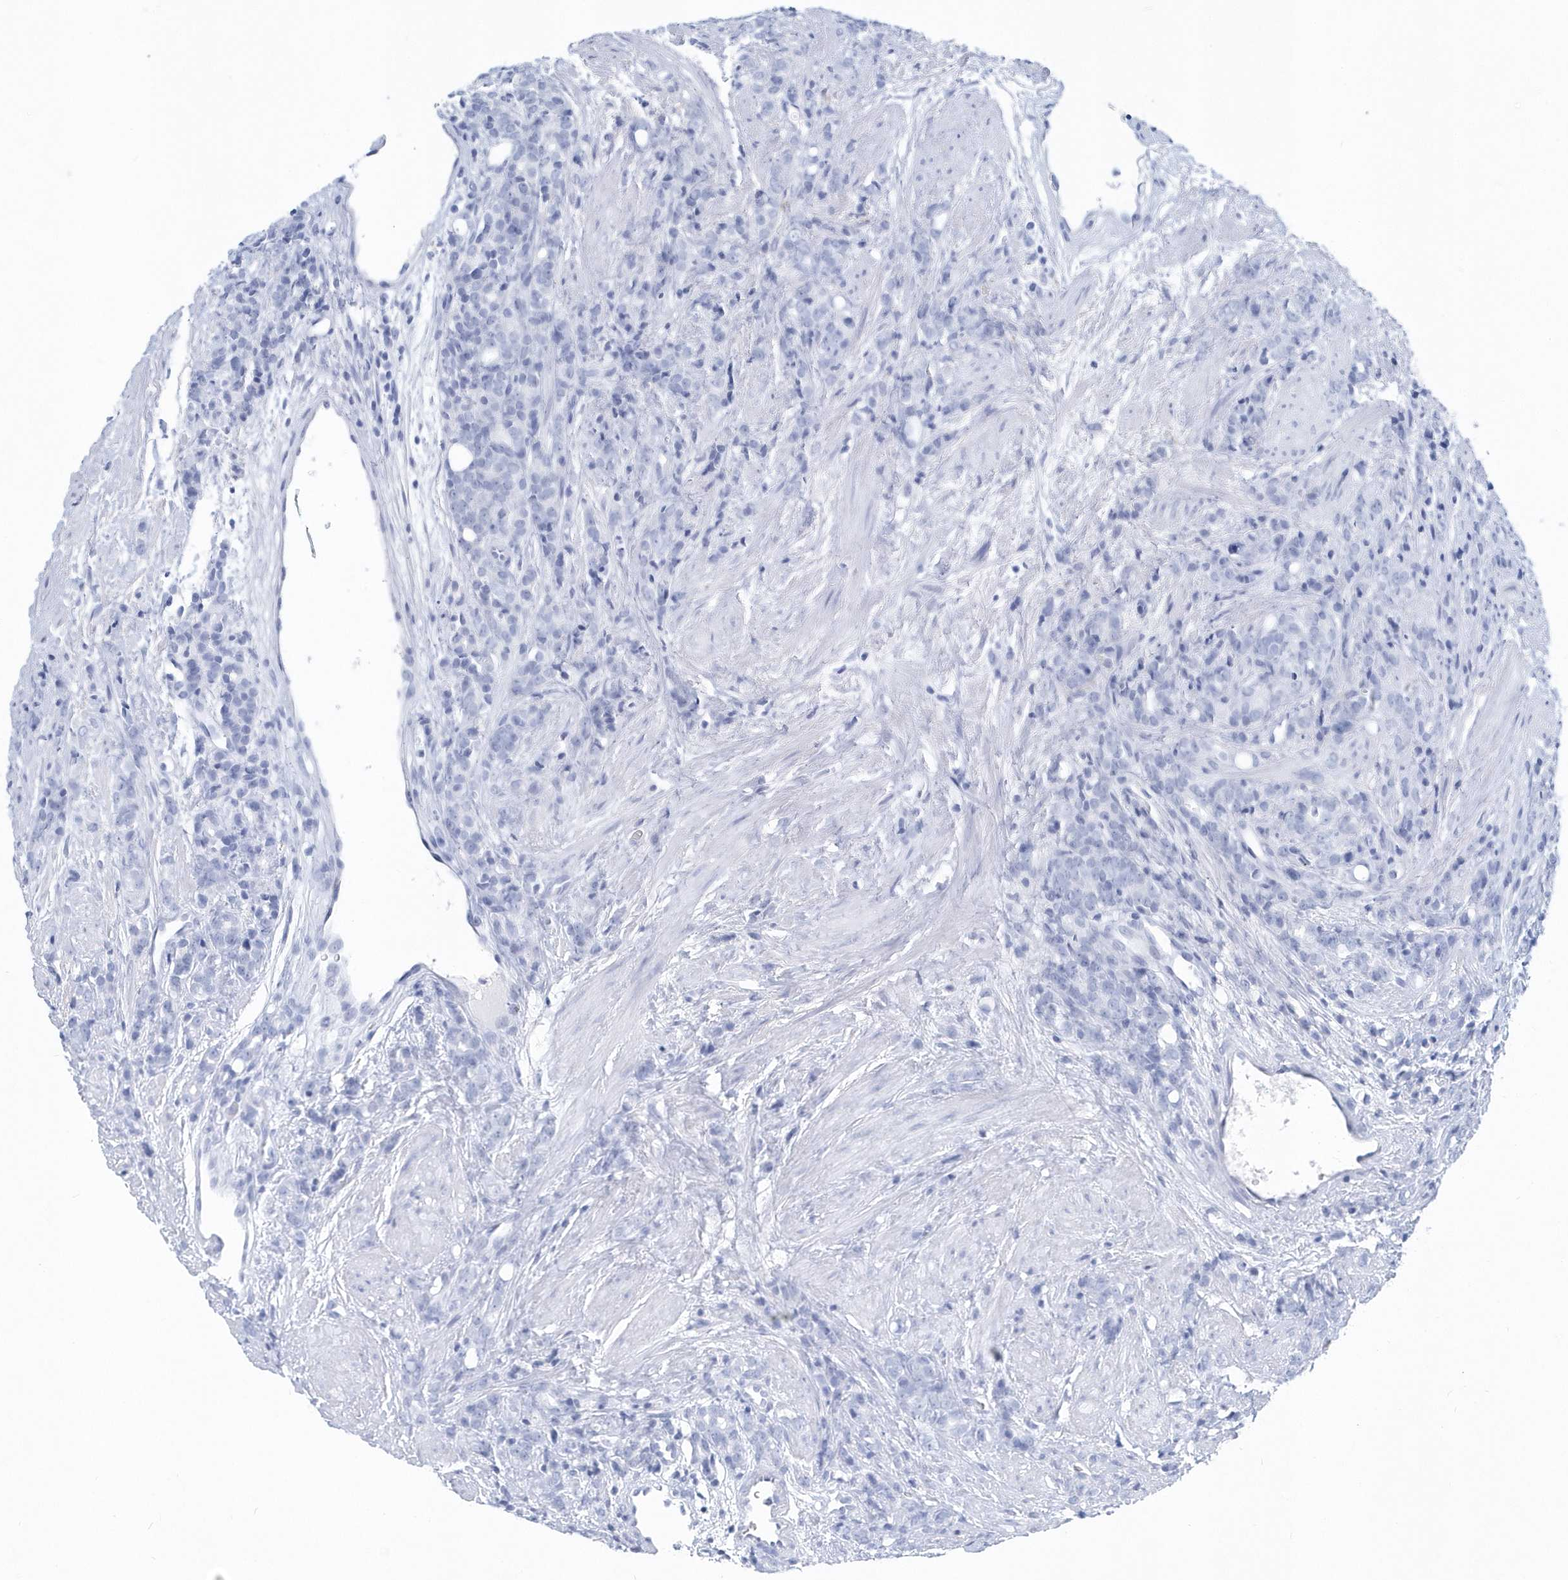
{"staining": {"intensity": "negative", "quantity": "none", "location": "none"}, "tissue": "prostate cancer", "cell_type": "Tumor cells", "image_type": "cancer", "snomed": [{"axis": "morphology", "description": "Adenocarcinoma, High grade"}, {"axis": "topography", "description": "Prostate"}], "caption": "An IHC histopathology image of prostate adenocarcinoma (high-grade) is shown. There is no staining in tumor cells of prostate adenocarcinoma (high-grade). (DAB (3,3'-diaminobenzidine) immunohistochemistry (IHC), high magnification).", "gene": "PTPRO", "patient": {"sex": "male", "age": 62}}